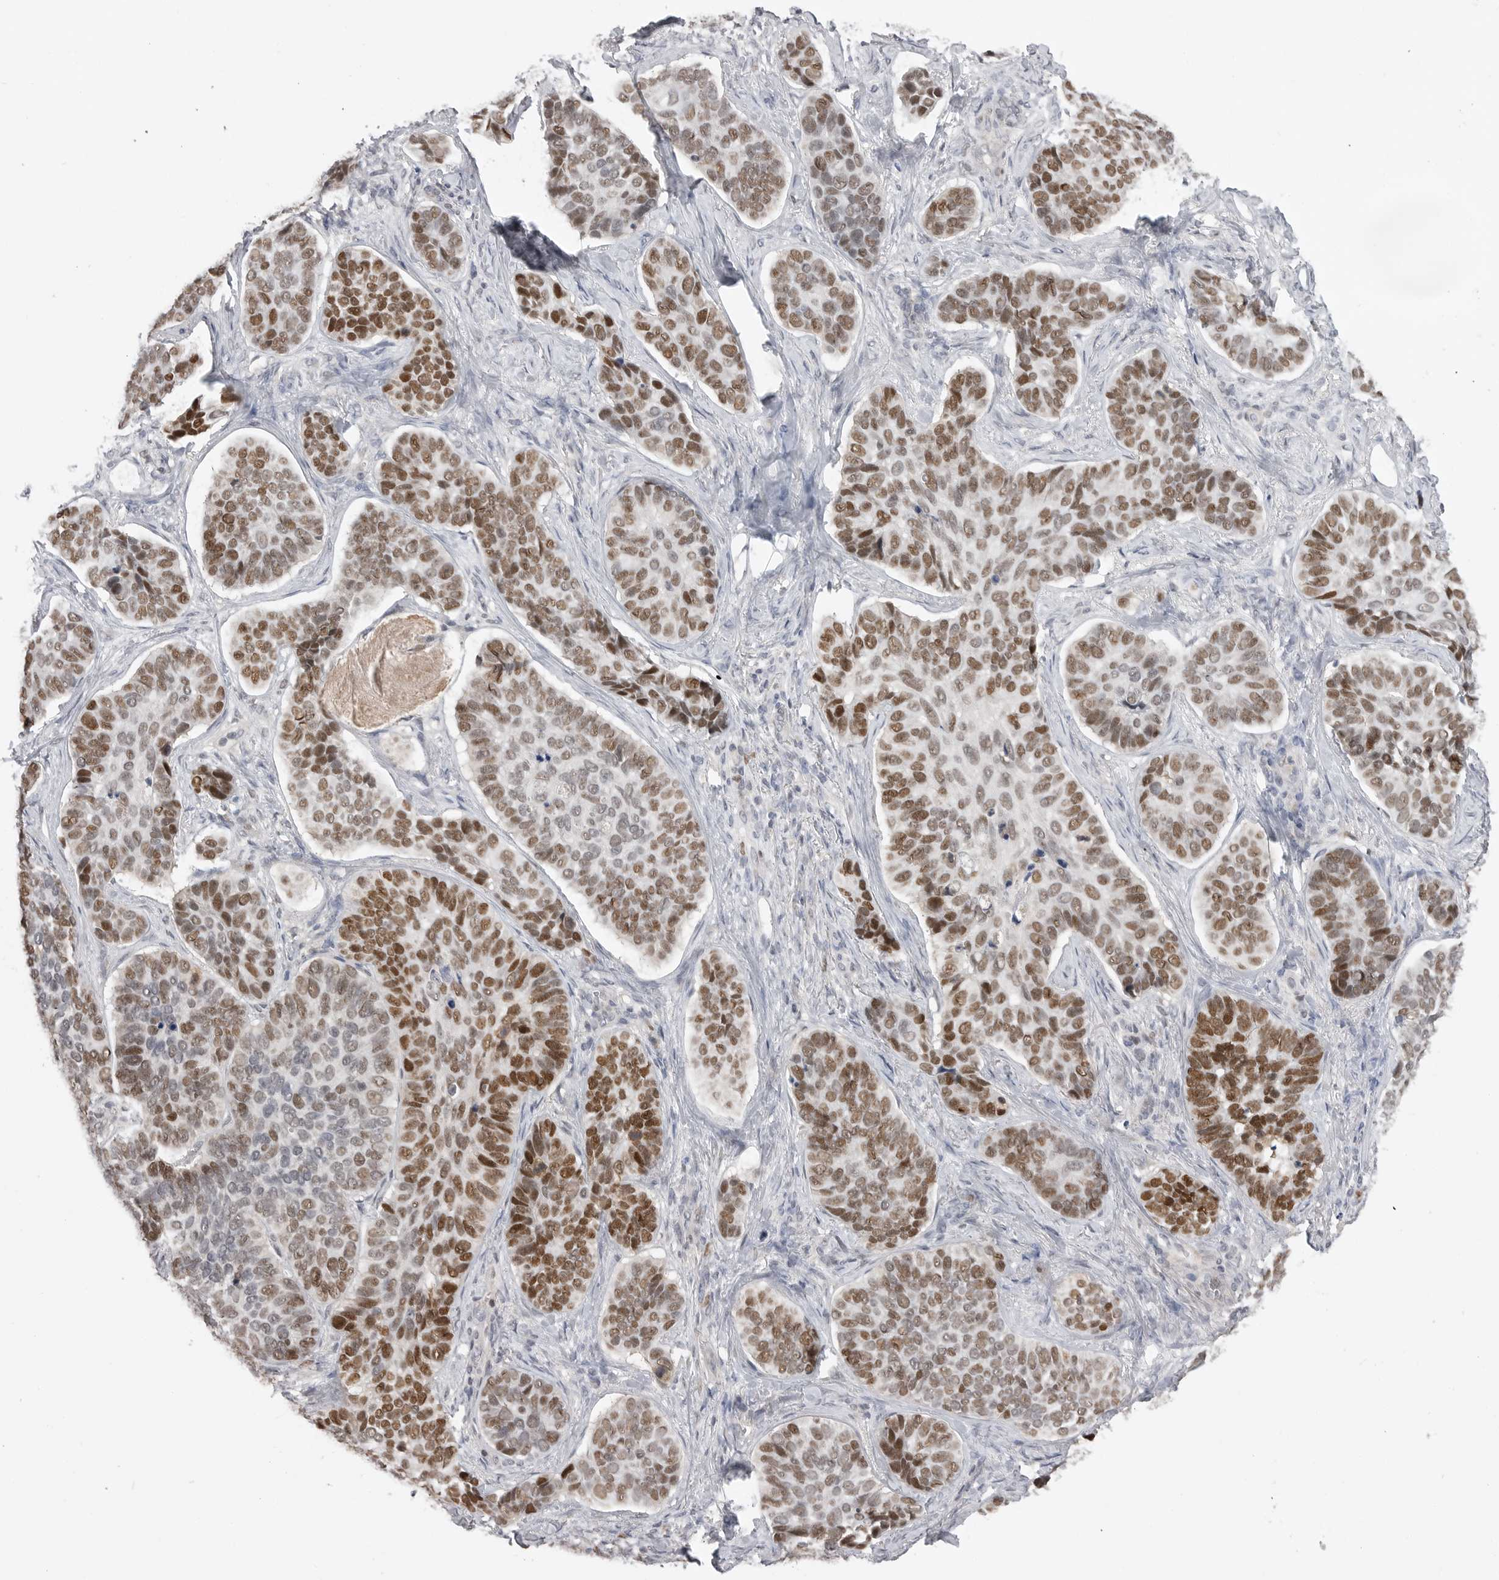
{"staining": {"intensity": "strong", "quantity": ">75%", "location": "nuclear"}, "tissue": "skin cancer", "cell_type": "Tumor cells", "image_type": "cancer", "snomed": [{"axis": "morphology", "description": "Basal cell carcinoma"}, {"axis": "topography", "description": "Skin"}], "caption": "This is a histology image of IHC staining of skin cancer, which shows strong expression in the nuclear of tumor cells.", "gene": "SMARCC1", "patient": {"sex": "male", "age": 62}}